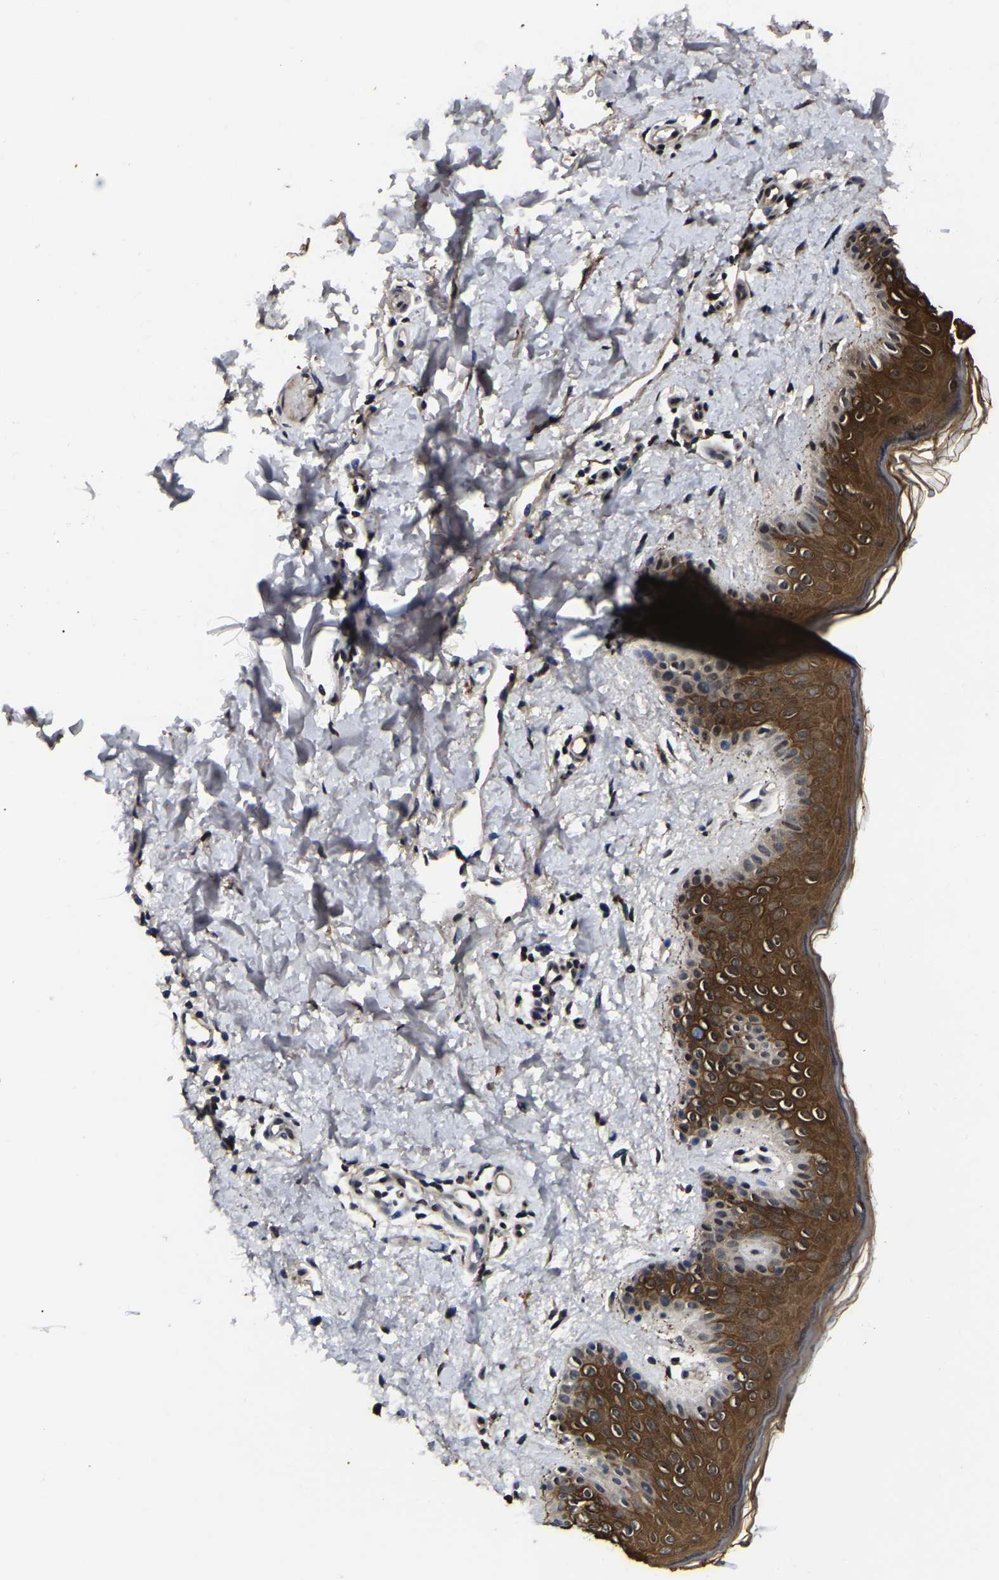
{"staining": {"intensity": "moderate", "quantity": ">75%", "location": "cytoplasmic/membranous,nuclear"}, "tissue": "skin", "cell_type": "Fibroblasts", "image_type": "normal", "snomed": [{"axis": "morphology", "description": "Normal tissue, NOS"}, {"axis": "topography", "description": "Skin"}], "caption": "IHC of benign skin reveals medium levels of moderate cytoplasmic/membranous,nuclear expression in approximately >75% of fibroblasts.", "gene": "TRIM35", "patient": {"sex": "male", "age": 40}}